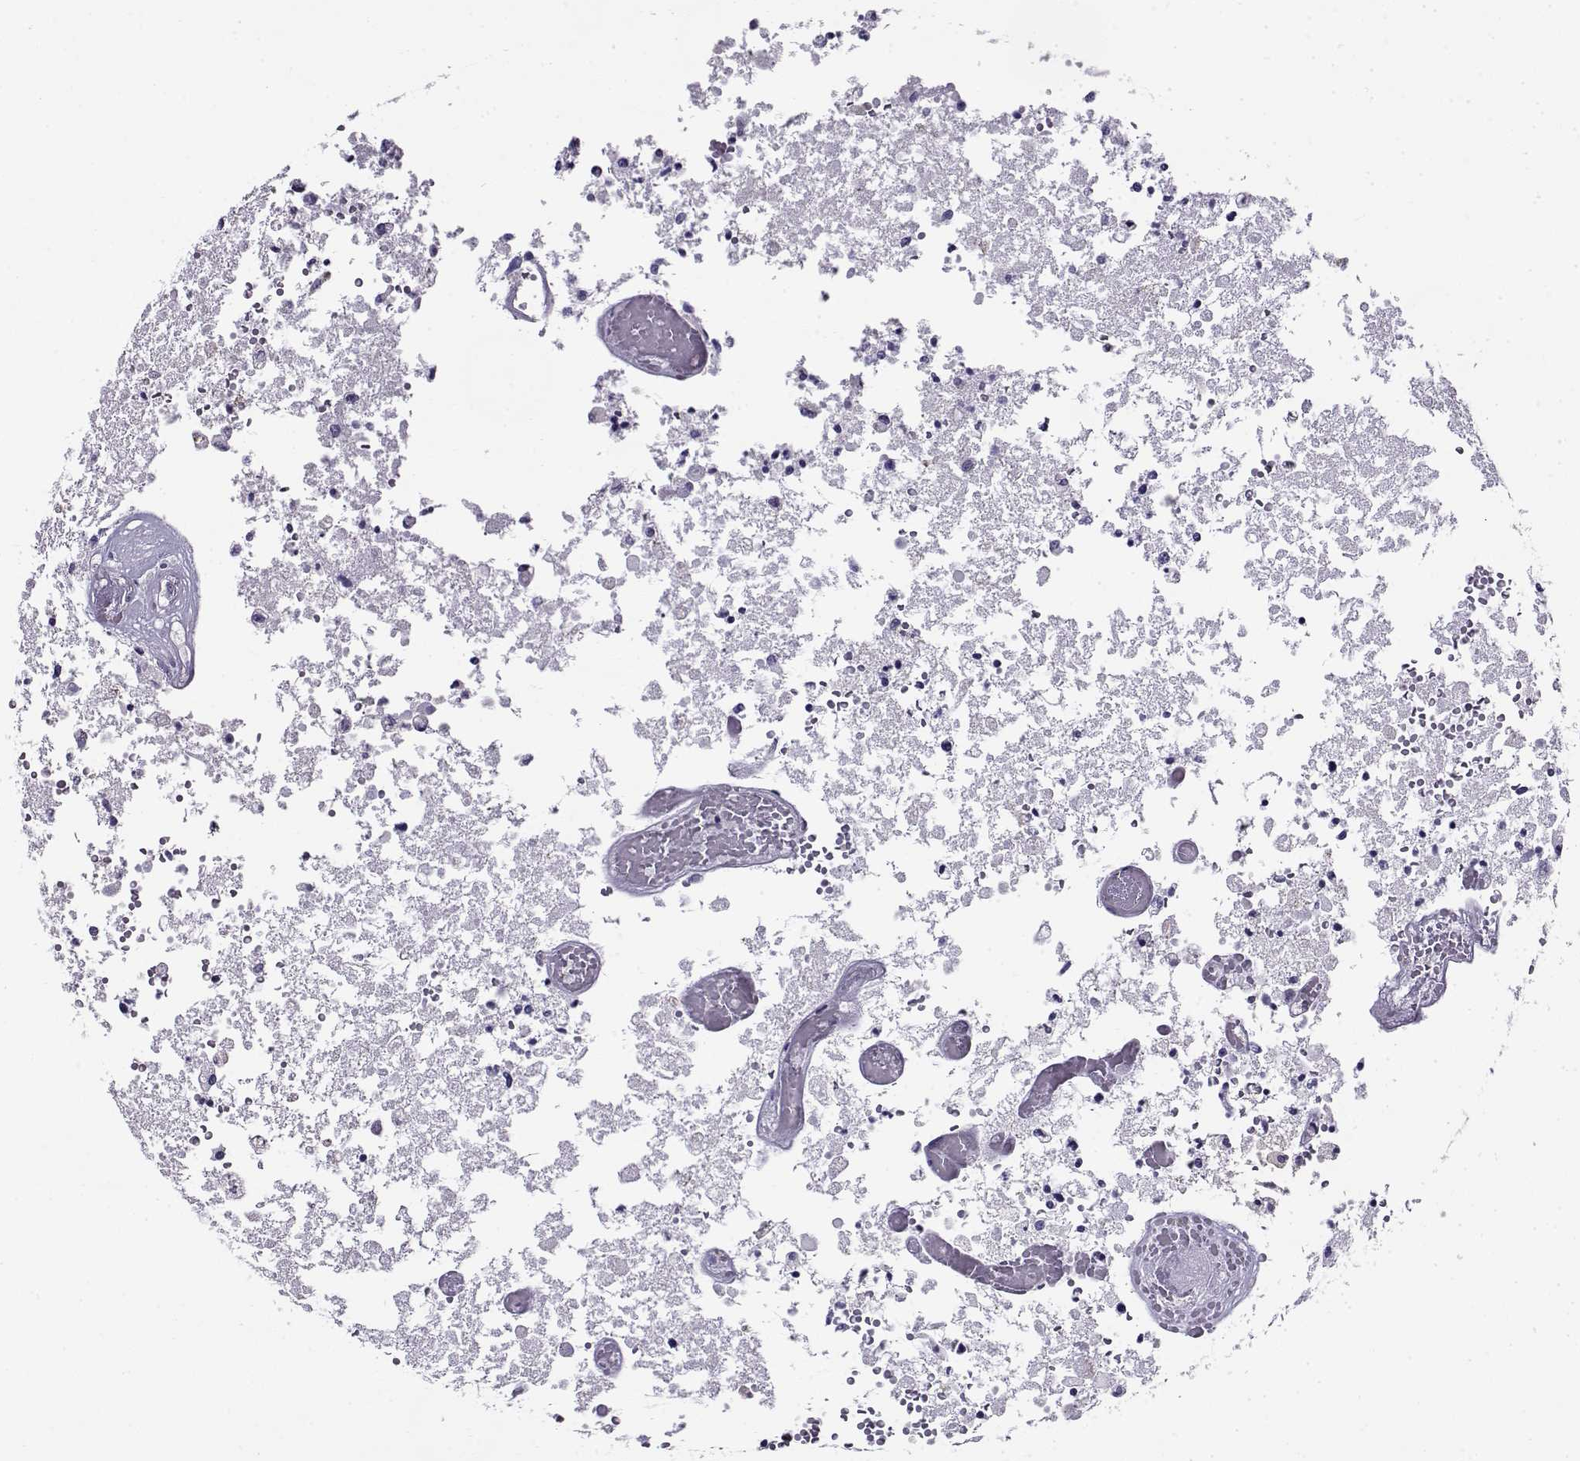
{"staining": {"intensity": "negative", "quantity": "none", "location": "none"}, "tissue": "glioma", "cell_type": "Tumor cells", "image_type": "cancer", "snomed": [{"axis": "morphology", "description": "Glioma, malignant, High grade"}, {"axis": "topography", "description": "Brain"}], "caption": "High magnification brightfield microscopy of glioma stained with DAB (3,3'-diaminobenzidine) (brown) and counterstained with hematoxylin (blue): tumor cells show no significant staining.", "gene": "FEZF1", "patient": {"sex": "female", "age": 63}}